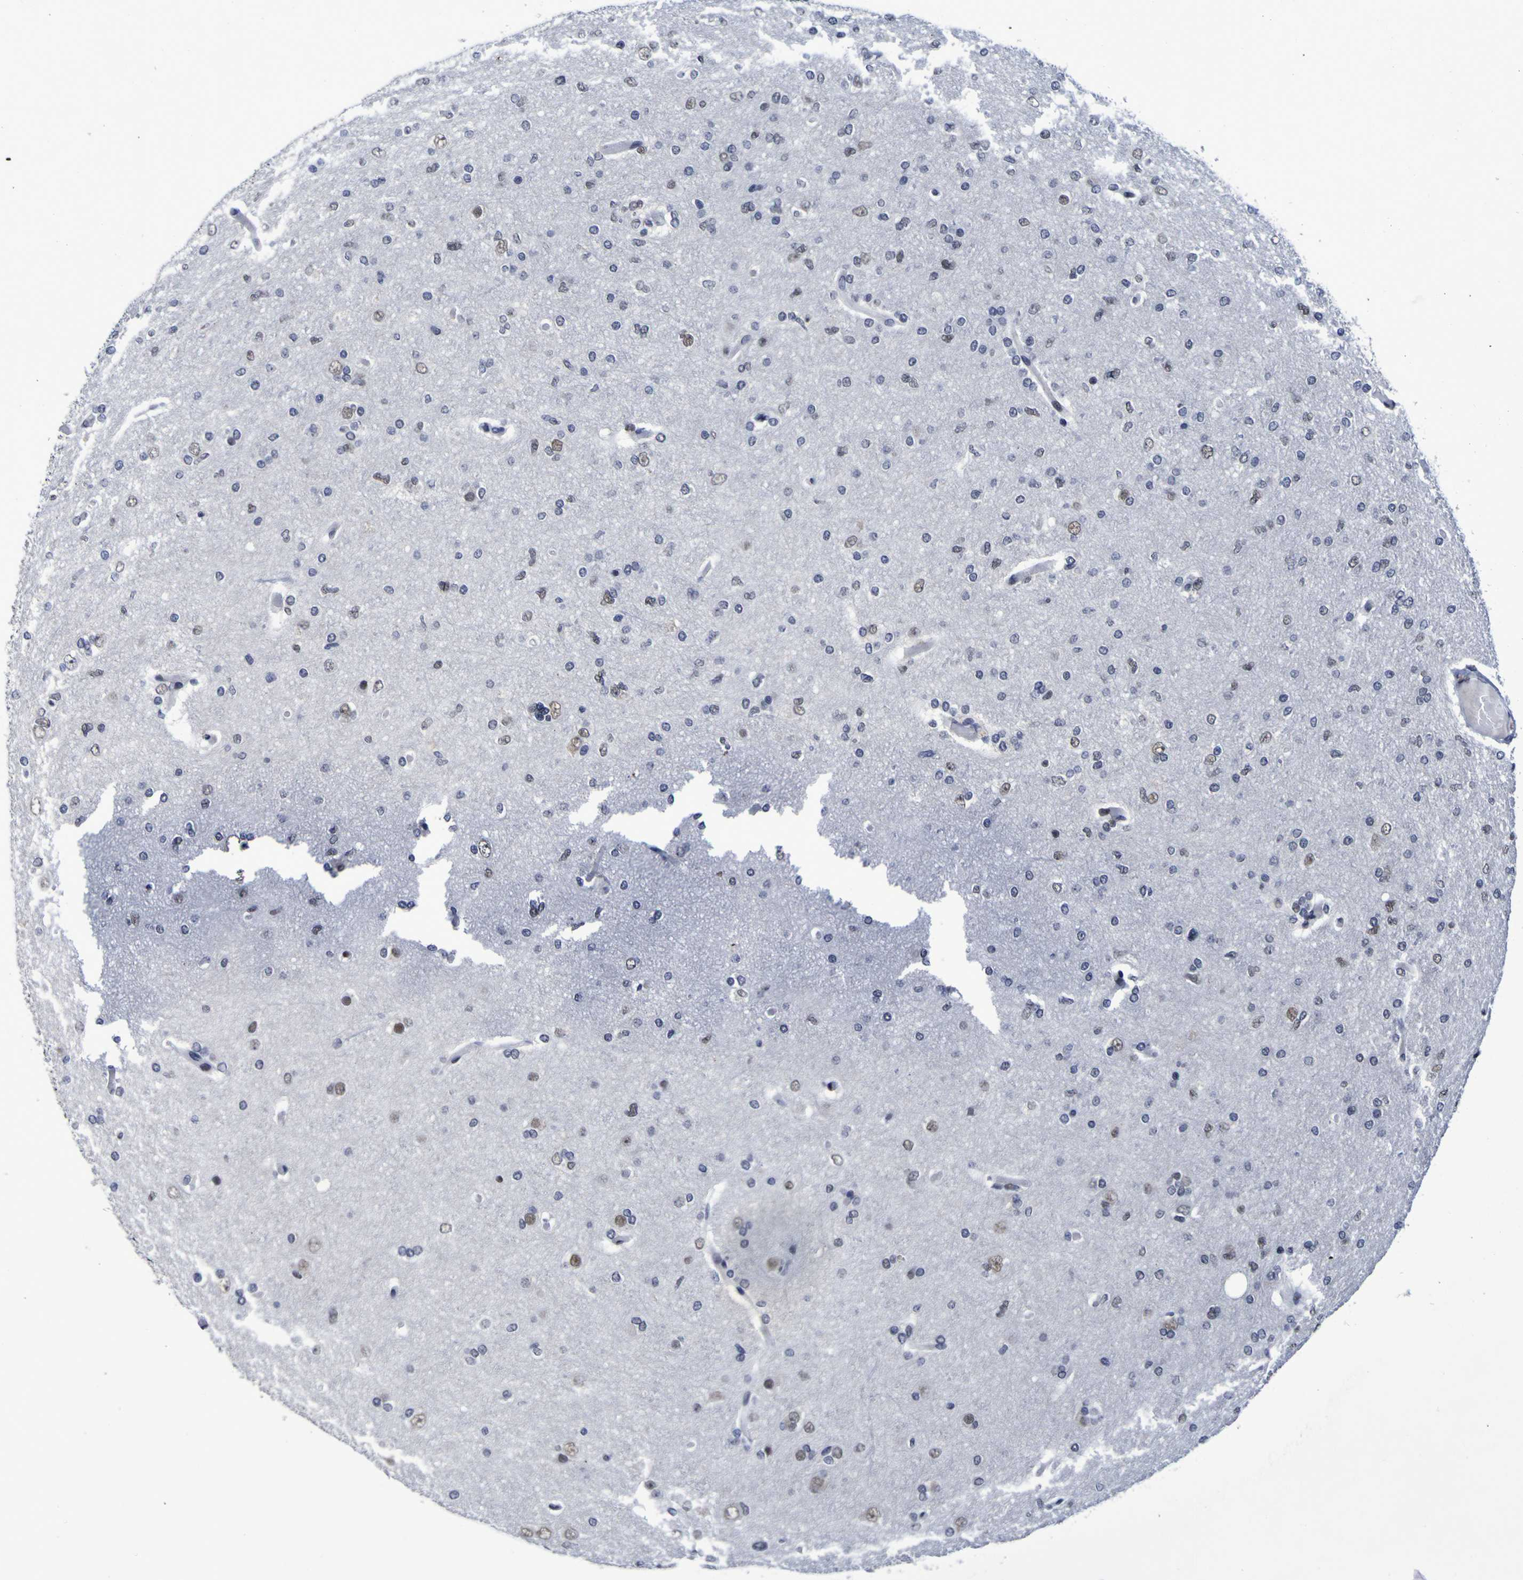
{"staining": {"intensity": "moderate", "quantity": ">75%", "location": "nuclear"}, "tissue": "glioma", "cell_type": "Tumor cells", "image_type": "cancer", "snomed": [{"axis": "morphology", "description": "Glioma, malignant, High grade"}, {"axis": "topography", "description": "Cerebral cortex"}], "caption": "This is an image of IHC staining of glioma, which shows moderate positivity in the nuclear of tumor cells.", "gene": "MBD3", "patient": {"sex": "female", "age": 36}}